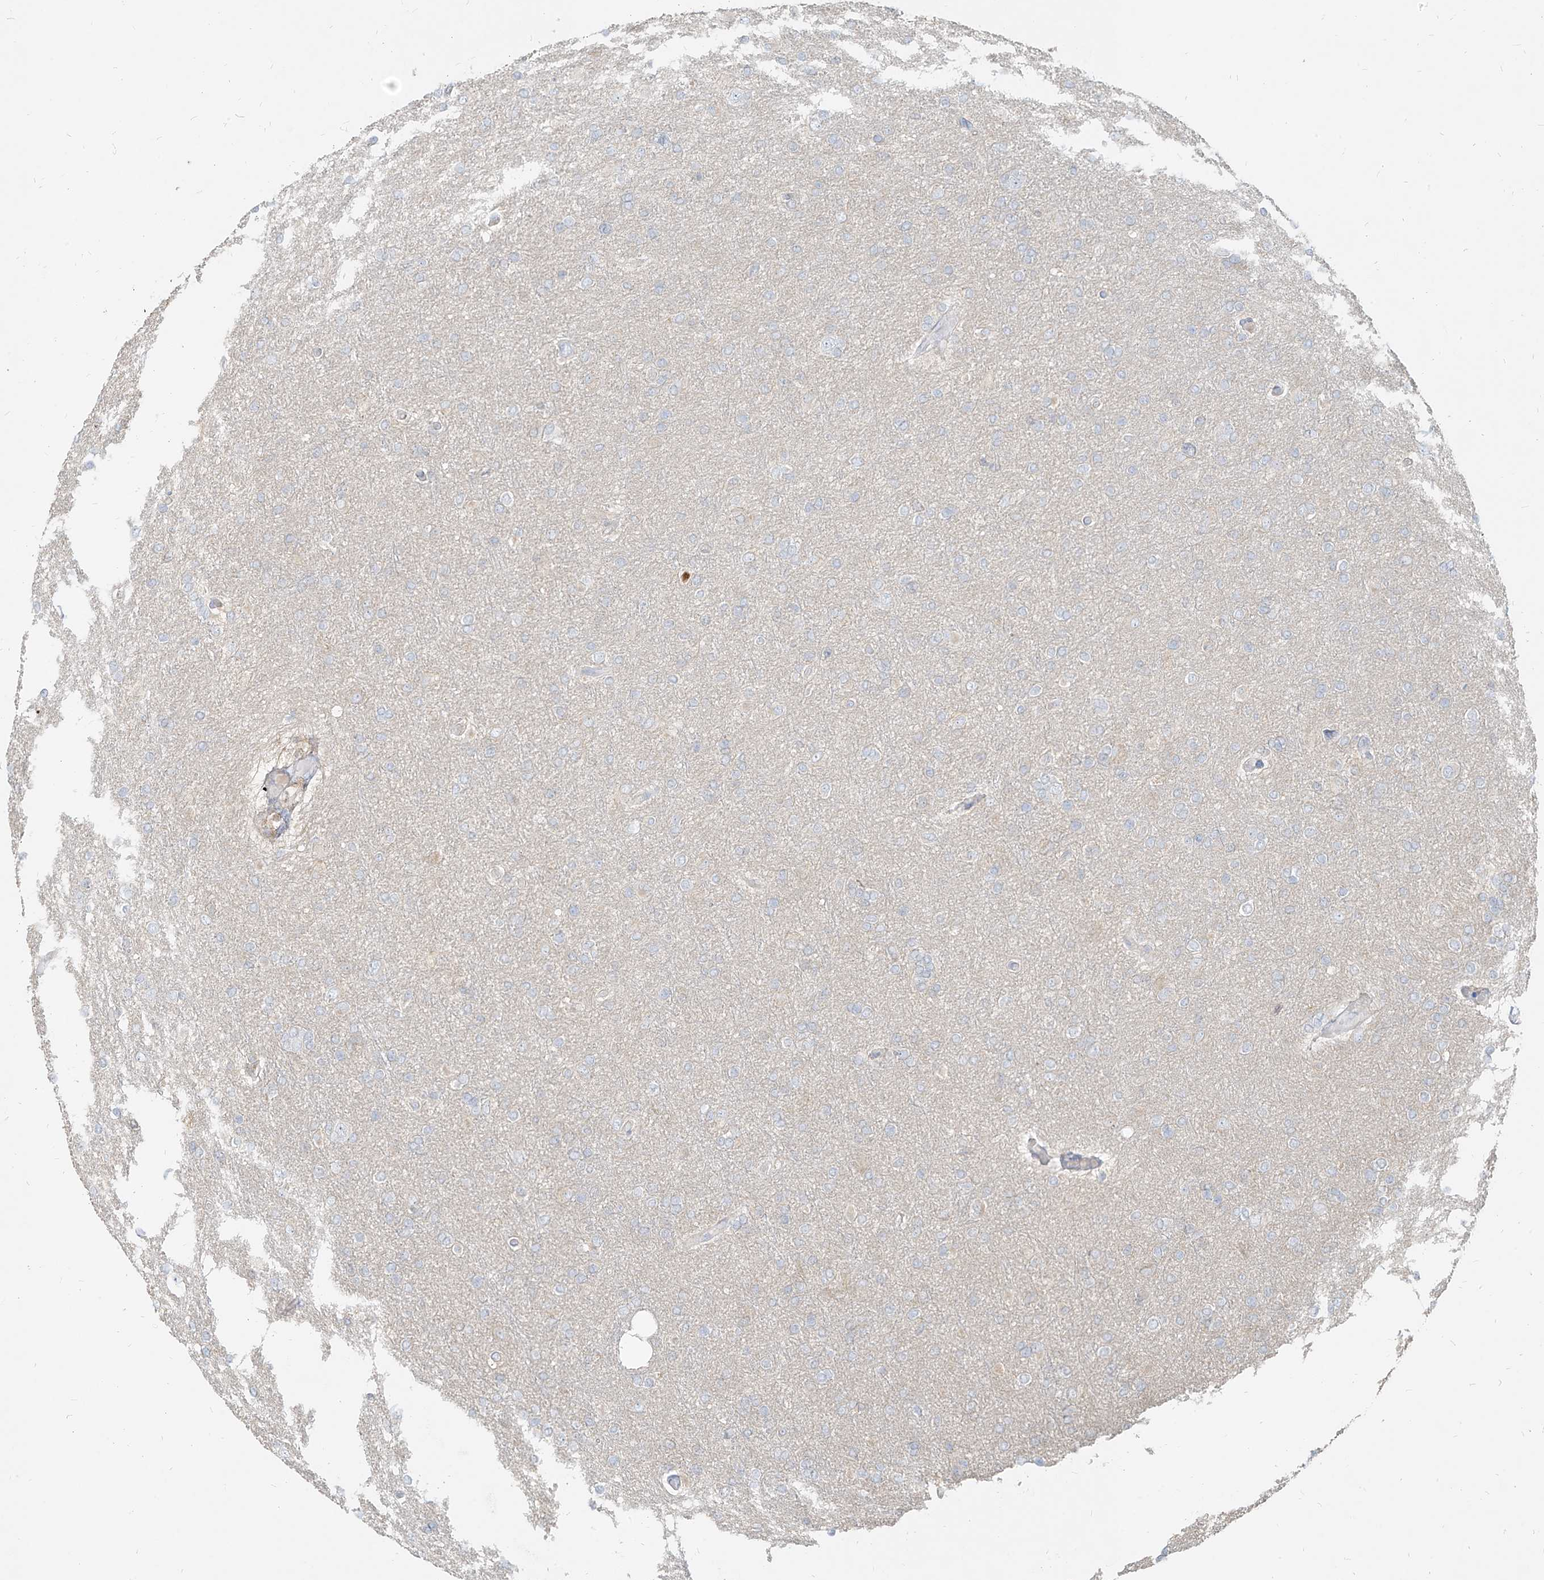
{"staining": {"intensity": "negative", "quantity": "none", "location": "none"}, "tissue": "glioma", "cell_type": "Tumor cells", "image_type": "cancer", "snomed": [{"axis": "morphology", "description": "Glioma, malignant, High grade"}, {"axis": "topography", "description": "Cerebral cortex"}], "caption": "The immunohistochemistry (IHC) photomicrograph has no significant expression in tumor cells of malignant high-grade glioma tissue.", "gene": "PGD", "patient": {"sex": "female", "age": 36}}